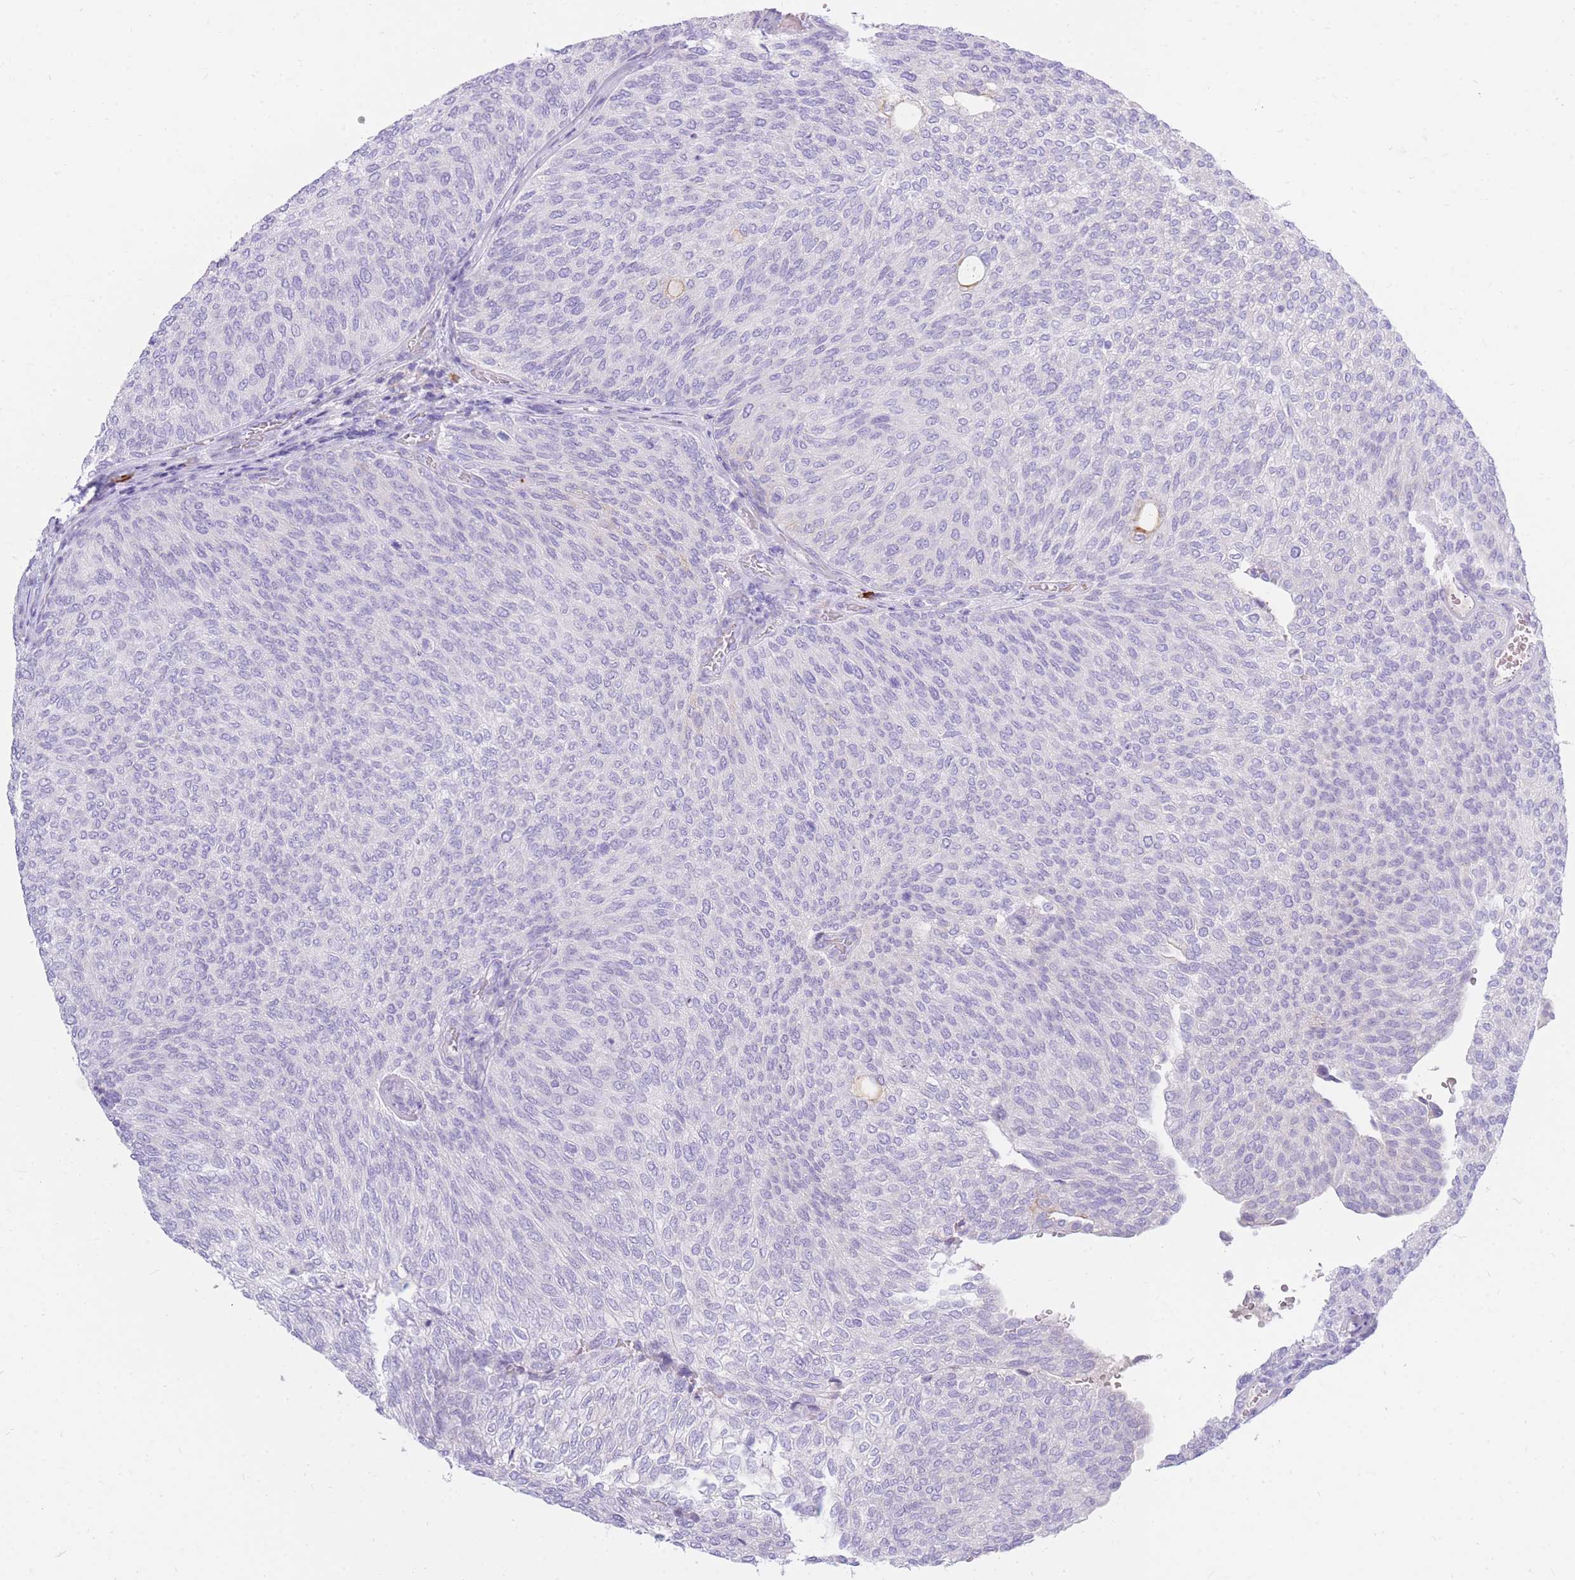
{"staining": {"intensity": "negative", "quantity": "none", "location": "none"}, "tissue": "urothelial cancer", "cell_type": "Tumor cells", "image_type": "cancer", "snomed": [{"axis": "morphology", "description": "Urothelial carcinoma, Low grade"}, {"axis": "topography", "description": "Urinary bladder"}], "caption": "Protein analysis of urothelial cancer reveals no significant positivity in tumor cells.", "gene": "TPSD1", "patient": {"sex": "female", "age": 79}}